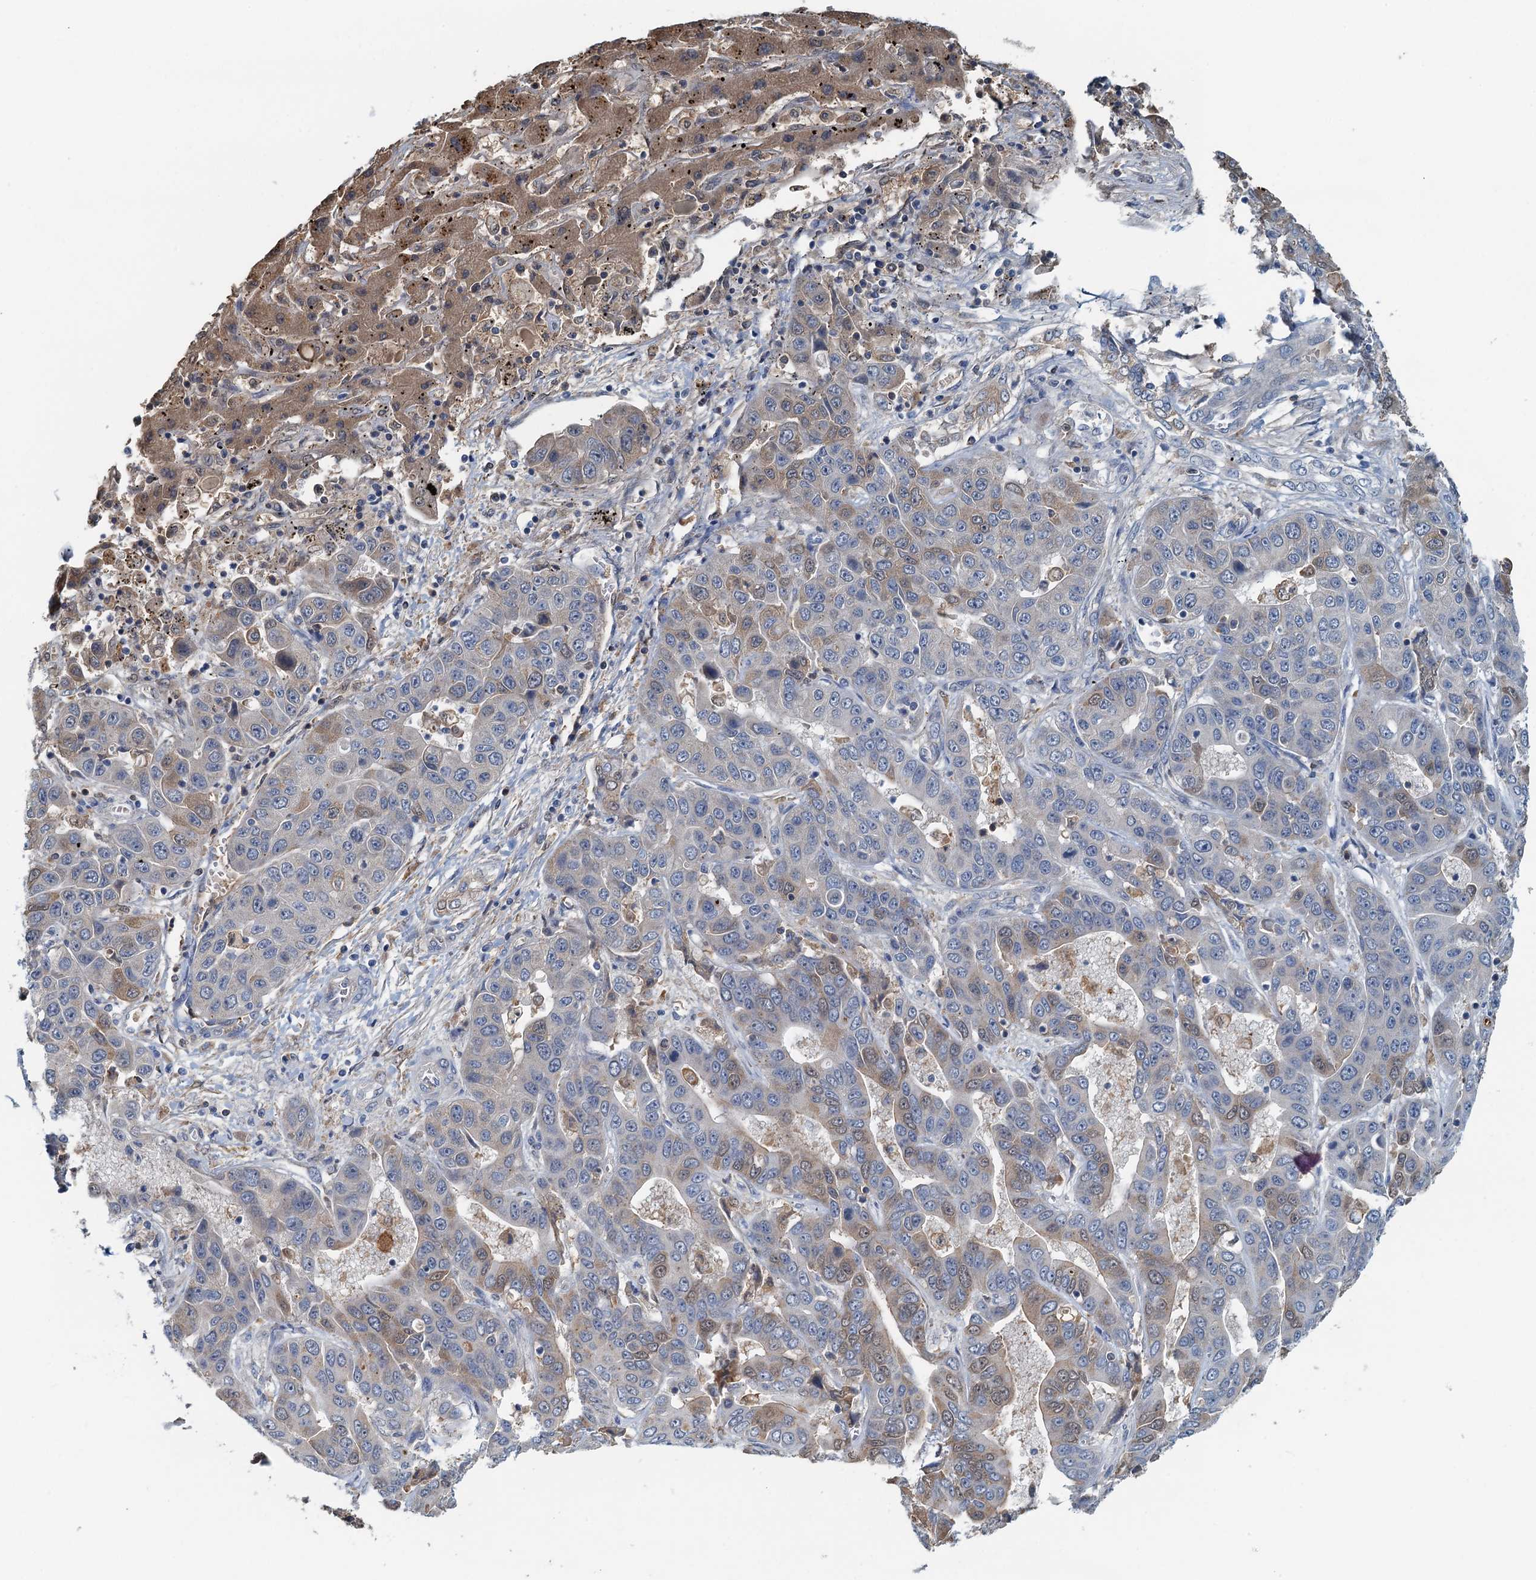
{"staining": {"intensity": "weak", "quantity": "<25%", "location": "cytoplasmic/membranous"}, "tissue": "liver cancer", "cell_type": "Tumor cells", "image_type": "cancer", "snomed": [{"axis": "morphology", "description": "Cholangiocarcinoma"}, {"axis": "topography", "description": "Liver"}], "caption": "The photomicrograph demonstrates no significant staining in tumor cells of cholangiocarcinoma (liver).", "gene": "LSM14B", "patient": {"sex": "female", "age": 52}}